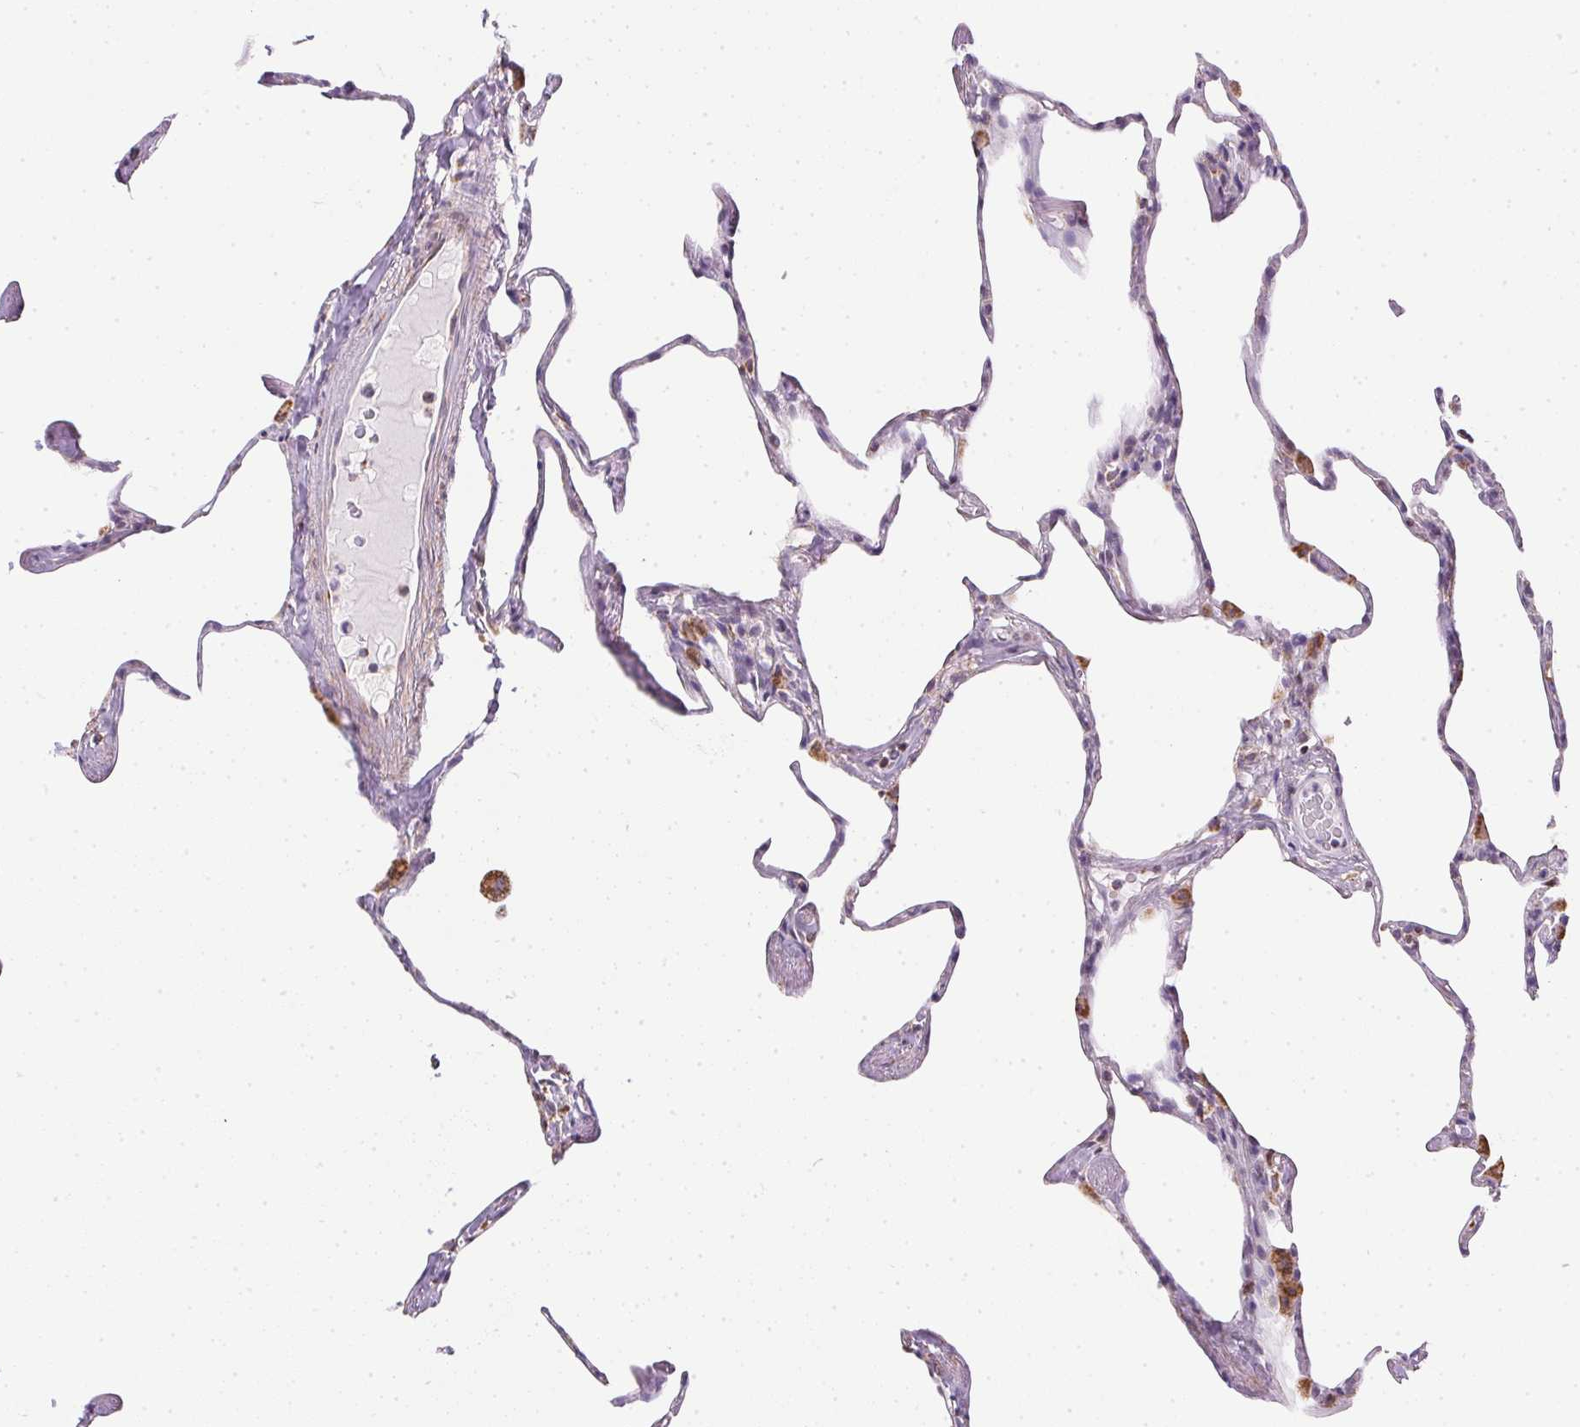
{"staining": {"intensity": "moderate", "quantity": "25%-75%", "location": "cytoplasmic/membranous"}, "tissue": "lung", "cell_type": "Alveolar cells", "image_type": "normal", "snomed": [{"axis": "morphology", "description": "Normal tissue, NOS"}, {"axis": "topography", "description": "Lung"}], "caption": "A high-resolution photomicrograph shows immunohistochemistry (IHC) staining of unremarkable lung, which reveals moderate cytoplasmic/membranous staining in about 25%-75% of alveolar cells.", "gene": "MAPK11", "patient": {"sex": "male", "age": 65}}